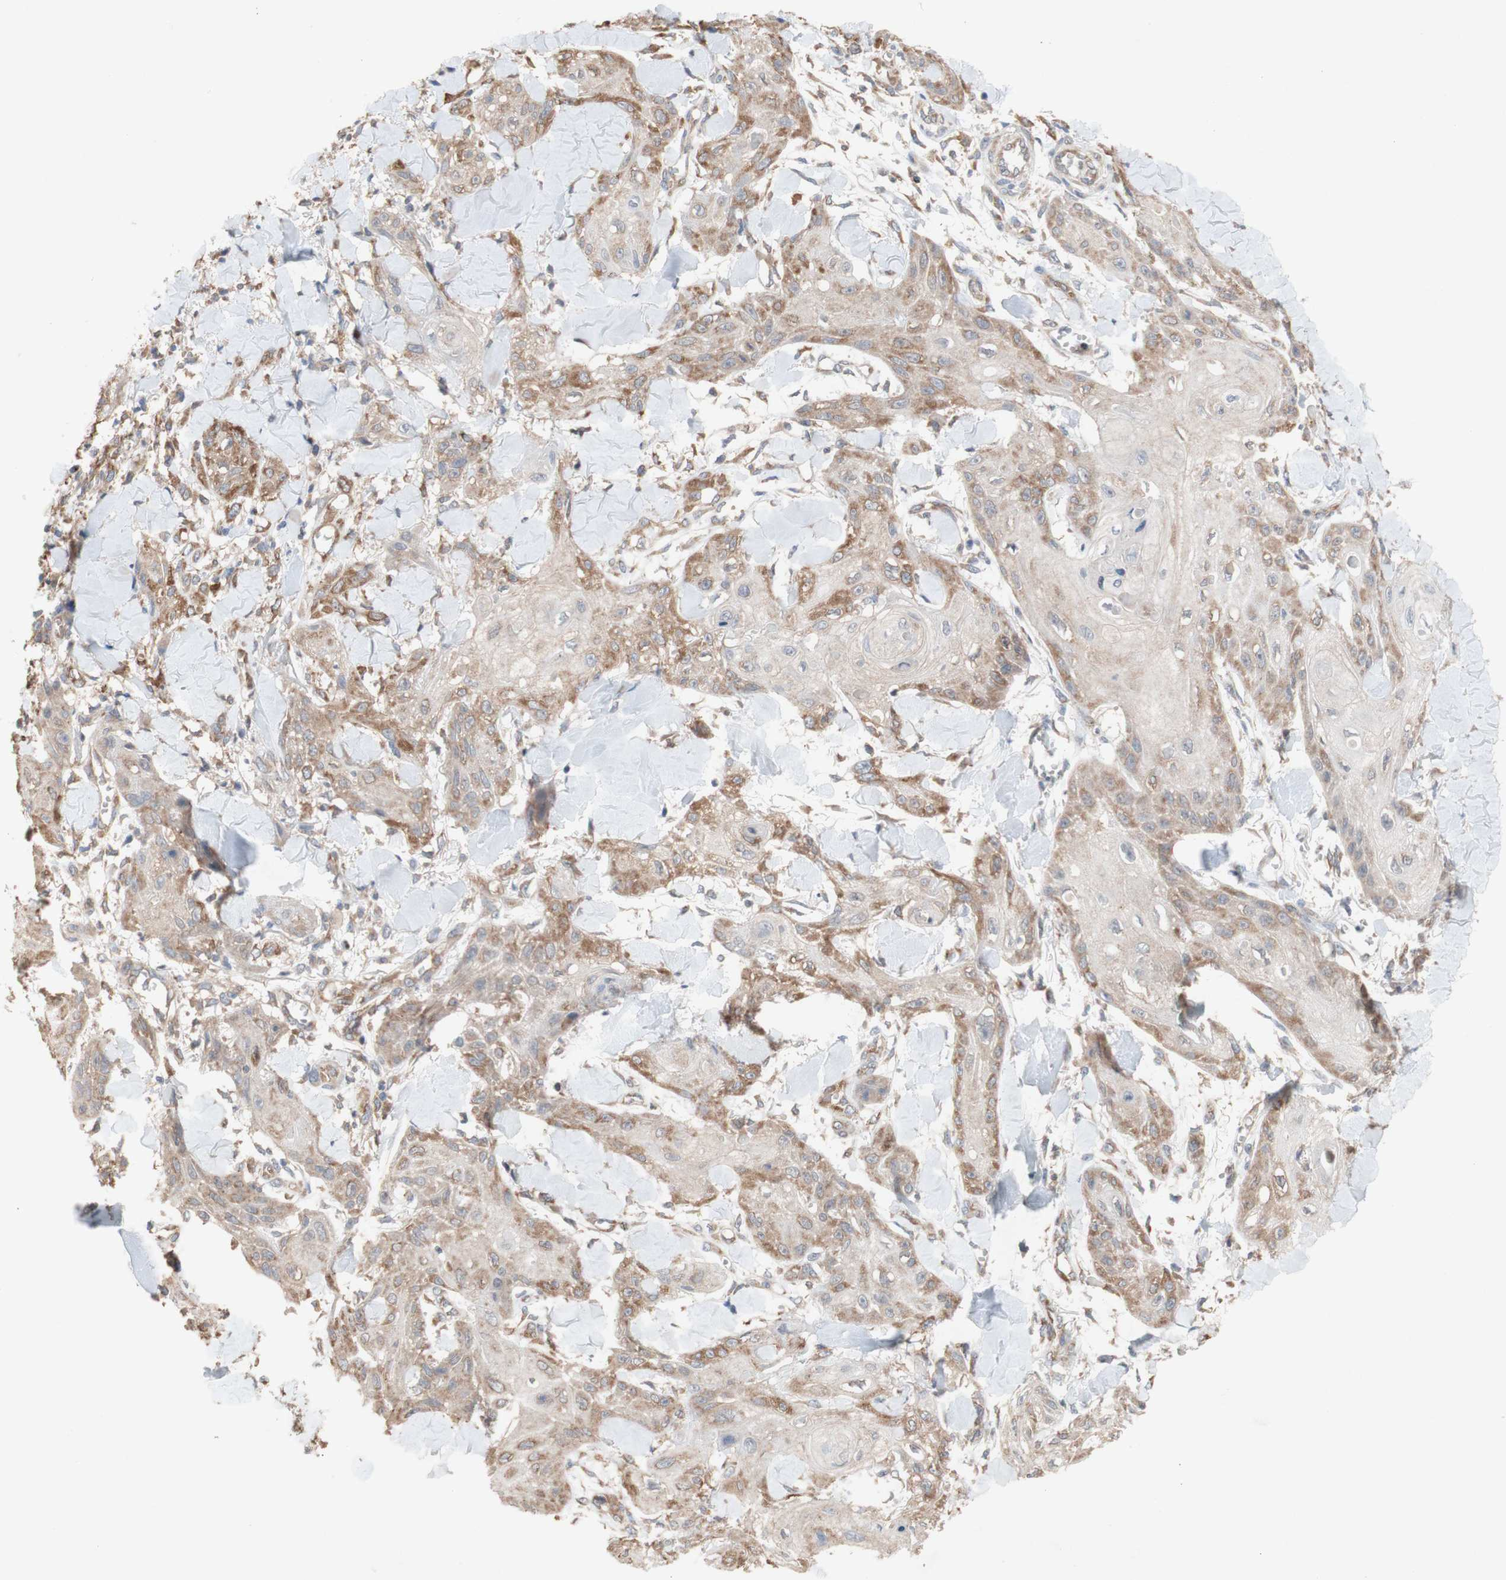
{"staining": {"intensity": "moderate", "quantity": ">75%", "location": "cytoplasmic/membranous"}, "tissue": "skin cancer", "cell_type": "Tumor cells", "image_type": "cancer", "snomed": [{"axis": "morphology", "description": "Squamous cell carcinoma, NOS"}, {"axis": "topography", "description": "Skin"}], "caption": "An IHC image of neoplastic tissue is shown. Protein staining in brown highlights moderate cytoplasmic/membranous positivity in skin cancer within tumor cells.", "gene": "PDGFB", "patient": {"sex": "male", "age": 74}}